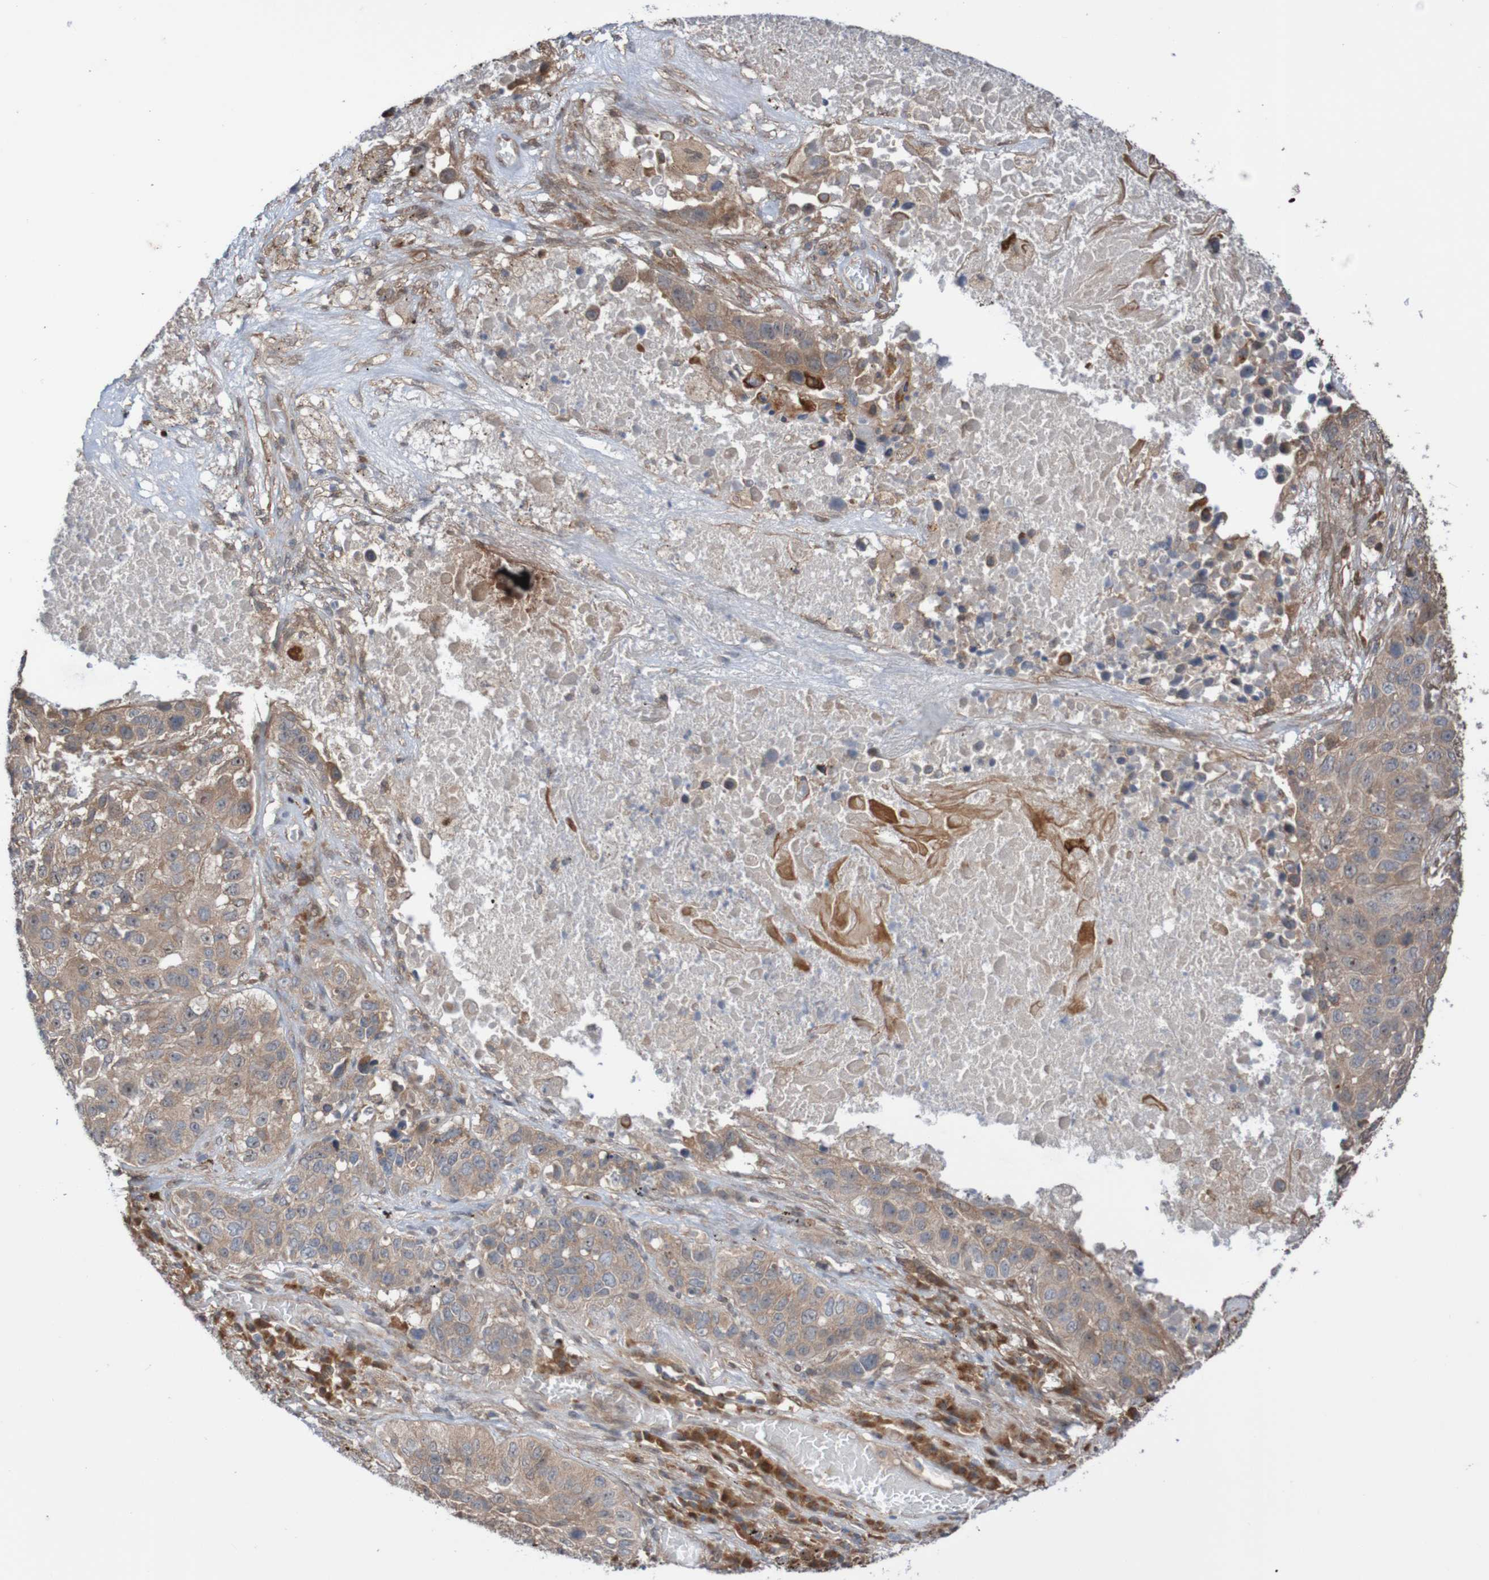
{"staining": {"intensity": "moderate", "quantity": ">75%", "location": "cytoplasmic/membranous"}, "tissue": "lung cancer", "cell_type": "Tumor cells", "image_type": "cancer", "snomed": [{"axis": "morphology", "description": "Squamous cell carcinoma, NOS"}, {"axis": "topography", "description": "Lung"}], "caption": "Immunohistochemical staining of human squamous cell carcinoma (lung) demonstrates medium levels of moderate cytoplasmic/membranous protein staining in about >75% of tumor cells.", "gene": "PHPT1", "patient": {"sex": "male", "age": 57}}